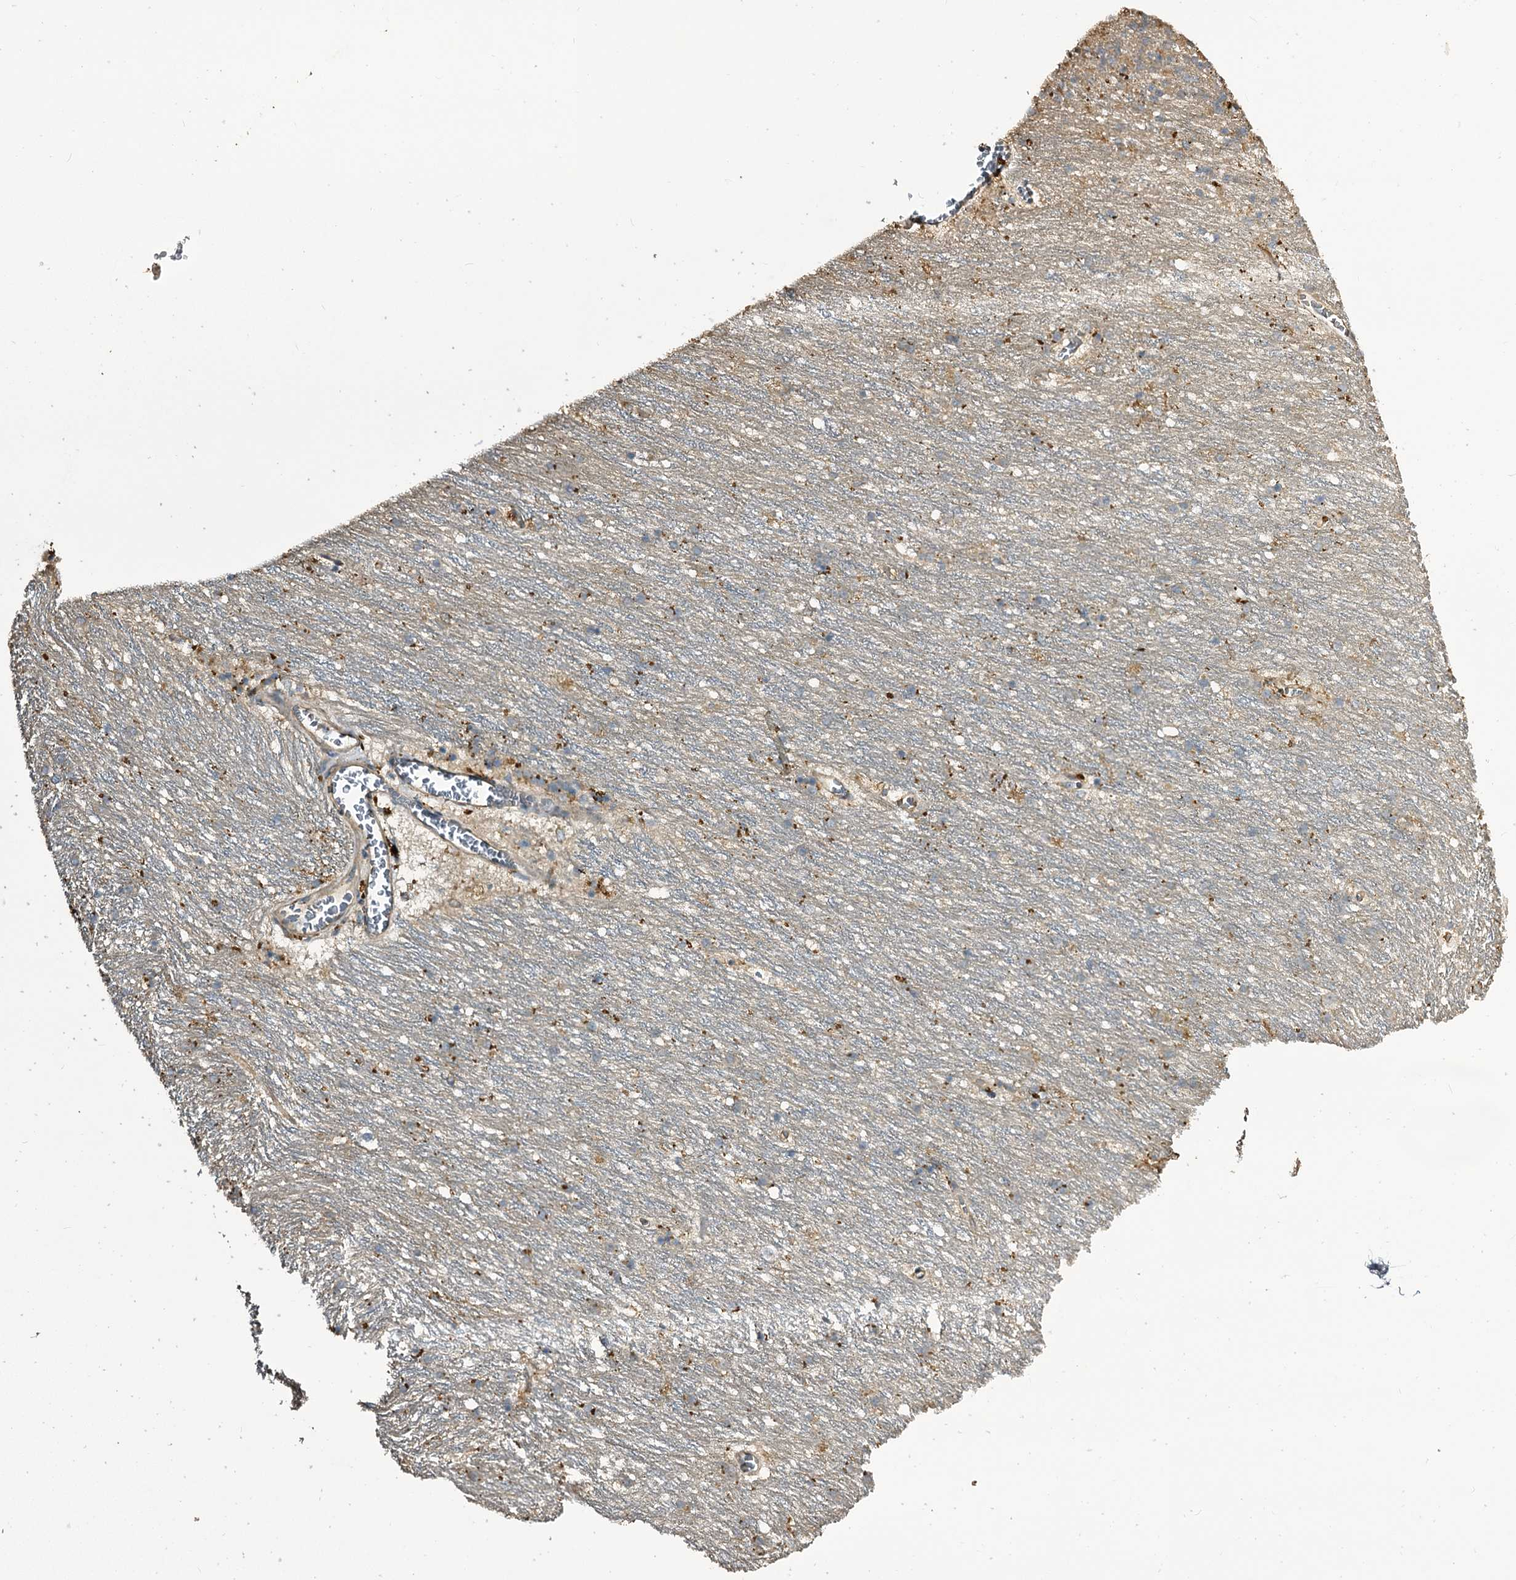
{"staining": {"intensity": "moderate", "quantity": "25%-75%", "location": "cytoplasmic/membranous"}, "tissue": "cerebellum", "cell_type": "Cells in granular layer", "image_type": "normal", "snomed": [{"axis": "morphology", "description": "Normal tissue, NOS"}, {"axis": "topography", "description": "Cerebellum"}], "caption": "This histopathology image exhibits immunohistochemistry (IHC) staining of benign human cerebellum, with medium moderate cytoplasmic/membranous positivity in about 25%-75% of cells in granular layer.", "gene": "TPGS2", "patient": {"sex": "male", "age": 54}}